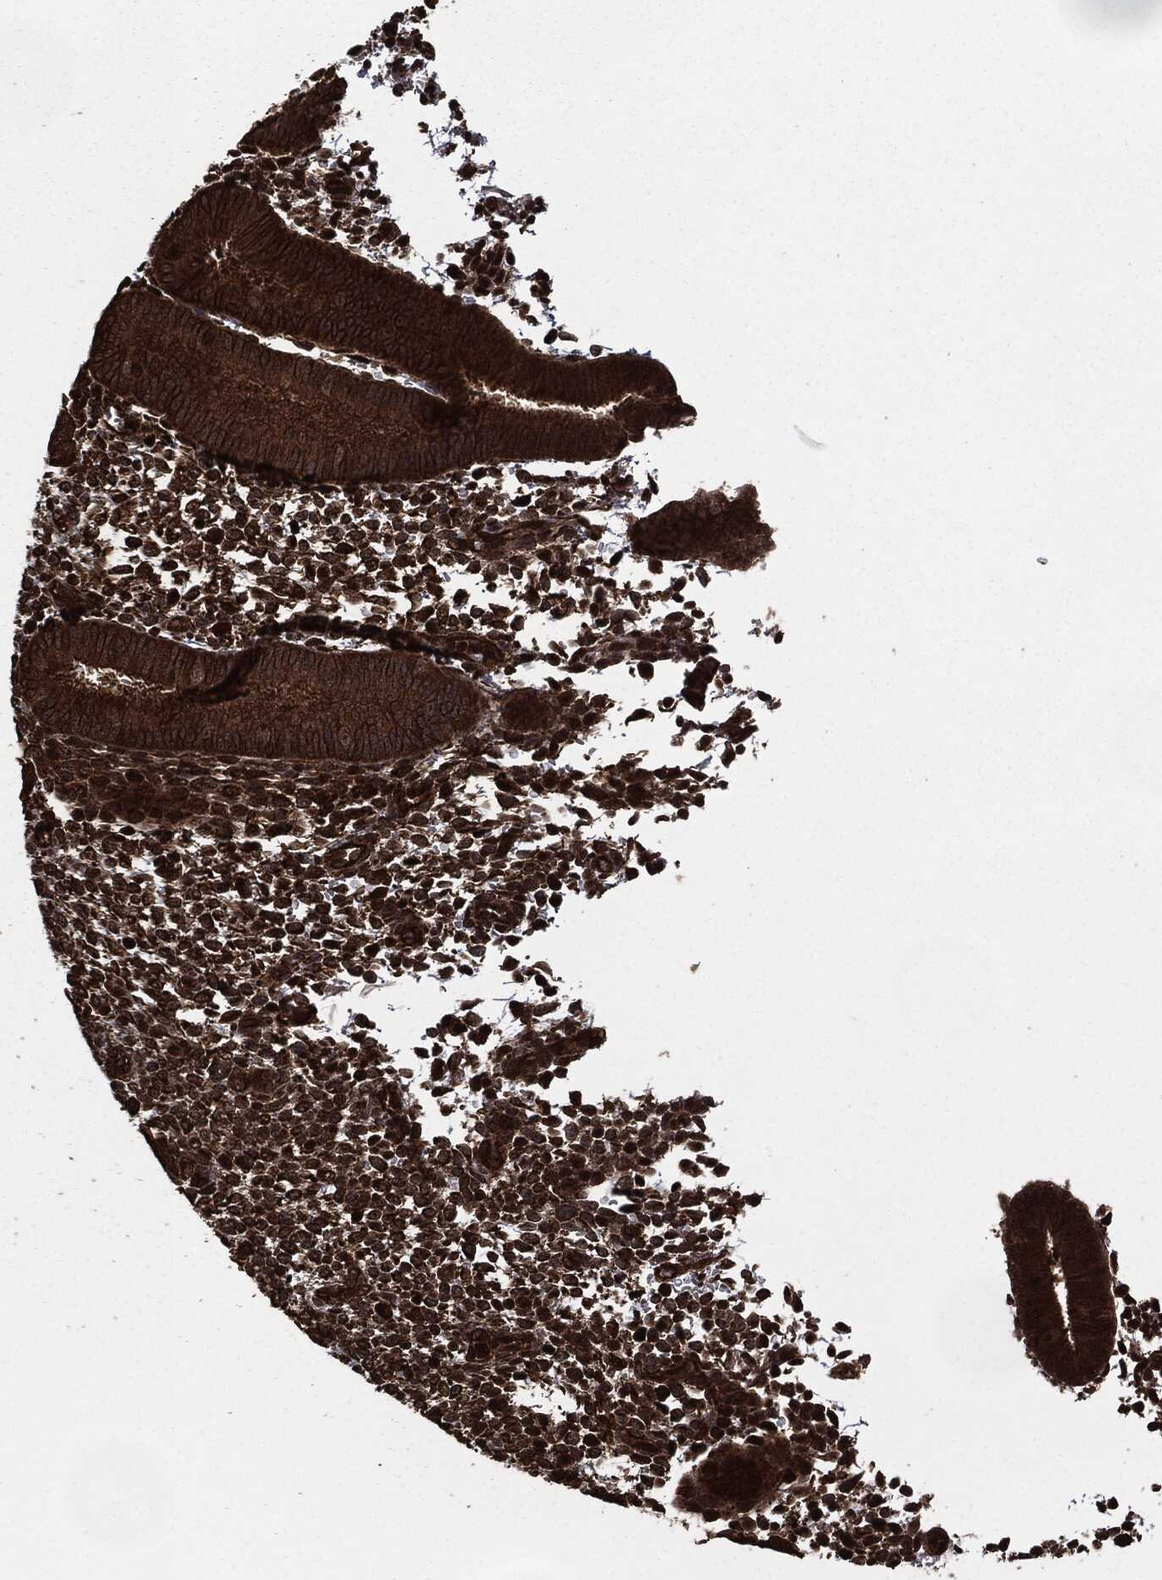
{"staining": {"intensity": "moderate", "quantity": "25%-75%", "location": "cytoplasmic/membranous"}, "tissue": "endometrium", "cell_type": "Cells in endometrial stroma", "image_type": "normal", "snomed": [{"axis": "morphology", "description": "Normal tissue, NOS"}, {"axis": "topography", "description": "Endometrium"}], "caption": "Protein analysis of unremarkable endometrium reveals moderate cytoplasmic/membranous expression in approximately 25%-75% of cells in endometrial stroma.", "gene": "HRAS", "patient": {"sex": "female", "age": 39}}